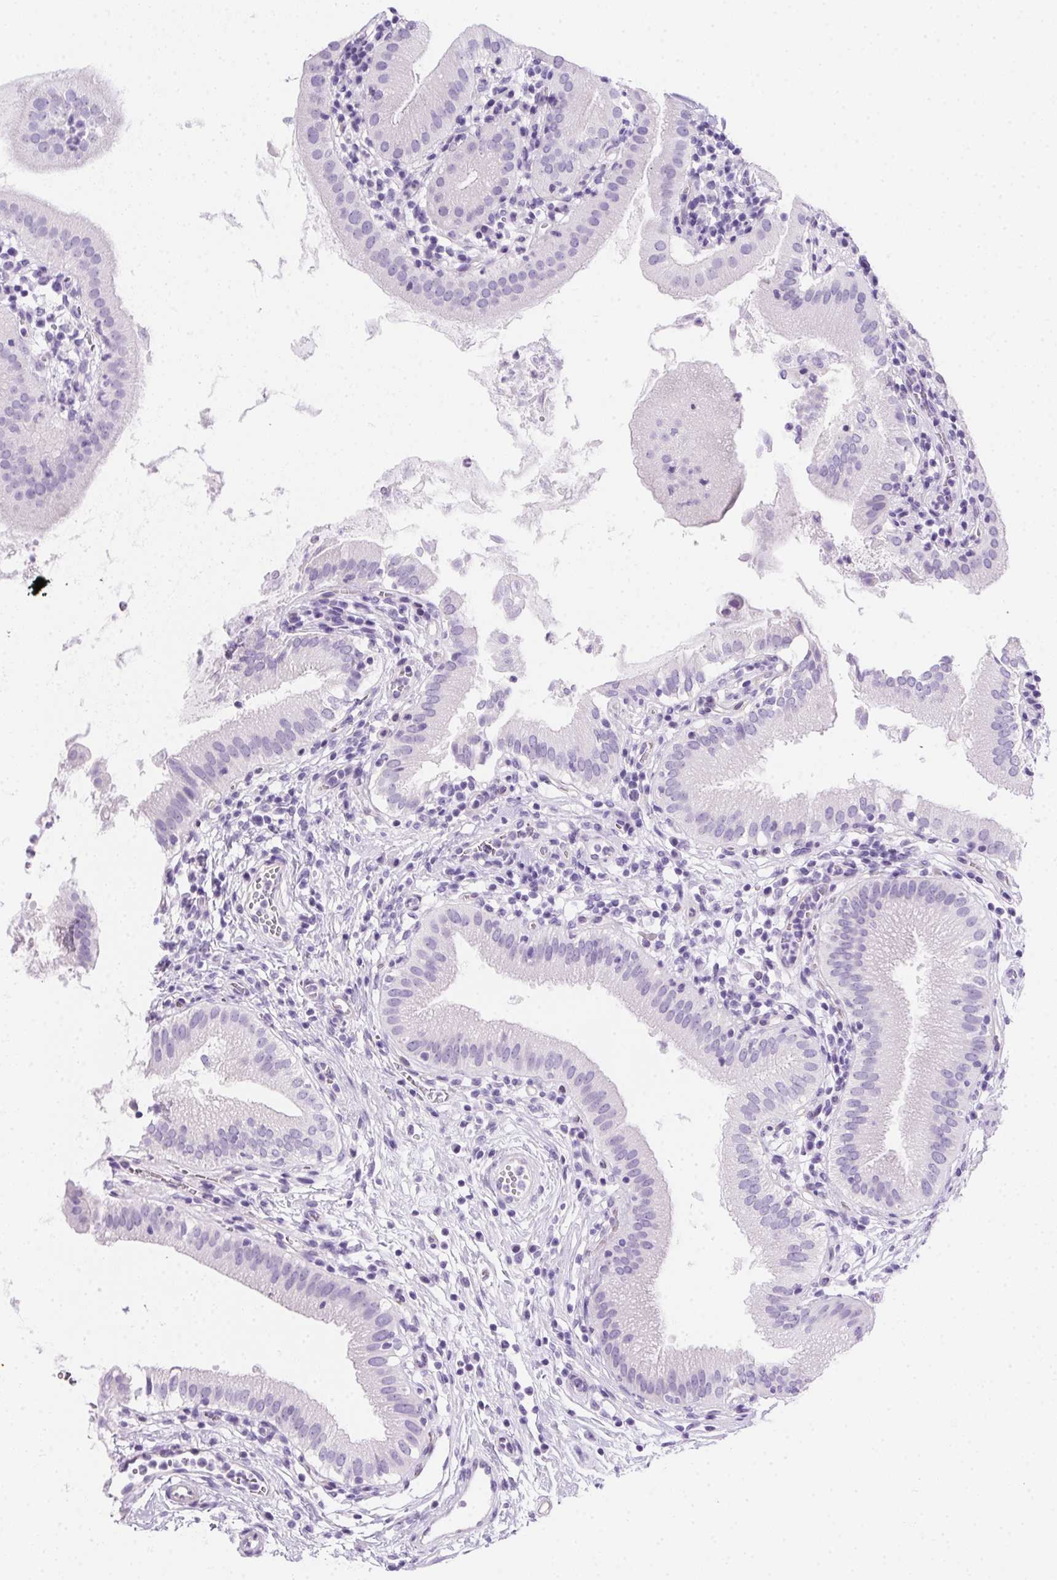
{"staining": {"intensity": "negative", "quantity": "none", "location": "none"}, "tissue": "gallbladder", "cell_type": "Glandular cells", "image_type": "normal", "snomed": [{"axis": "morphology", "description": "Normal tissue, NOS"}, {"axis": "topography", "description": "Gallbladder"}], "caption": "High magnification brightfield microscopy of benign gallbladder stained with DAB (brown) and counterstained with hematoxylin (blue): glandular cells show no significant positivity. (DAB IHC with hematoxylin counter stain).", "gene": "SPACA5B", "patient": {"sex": "female", "age": 65}}